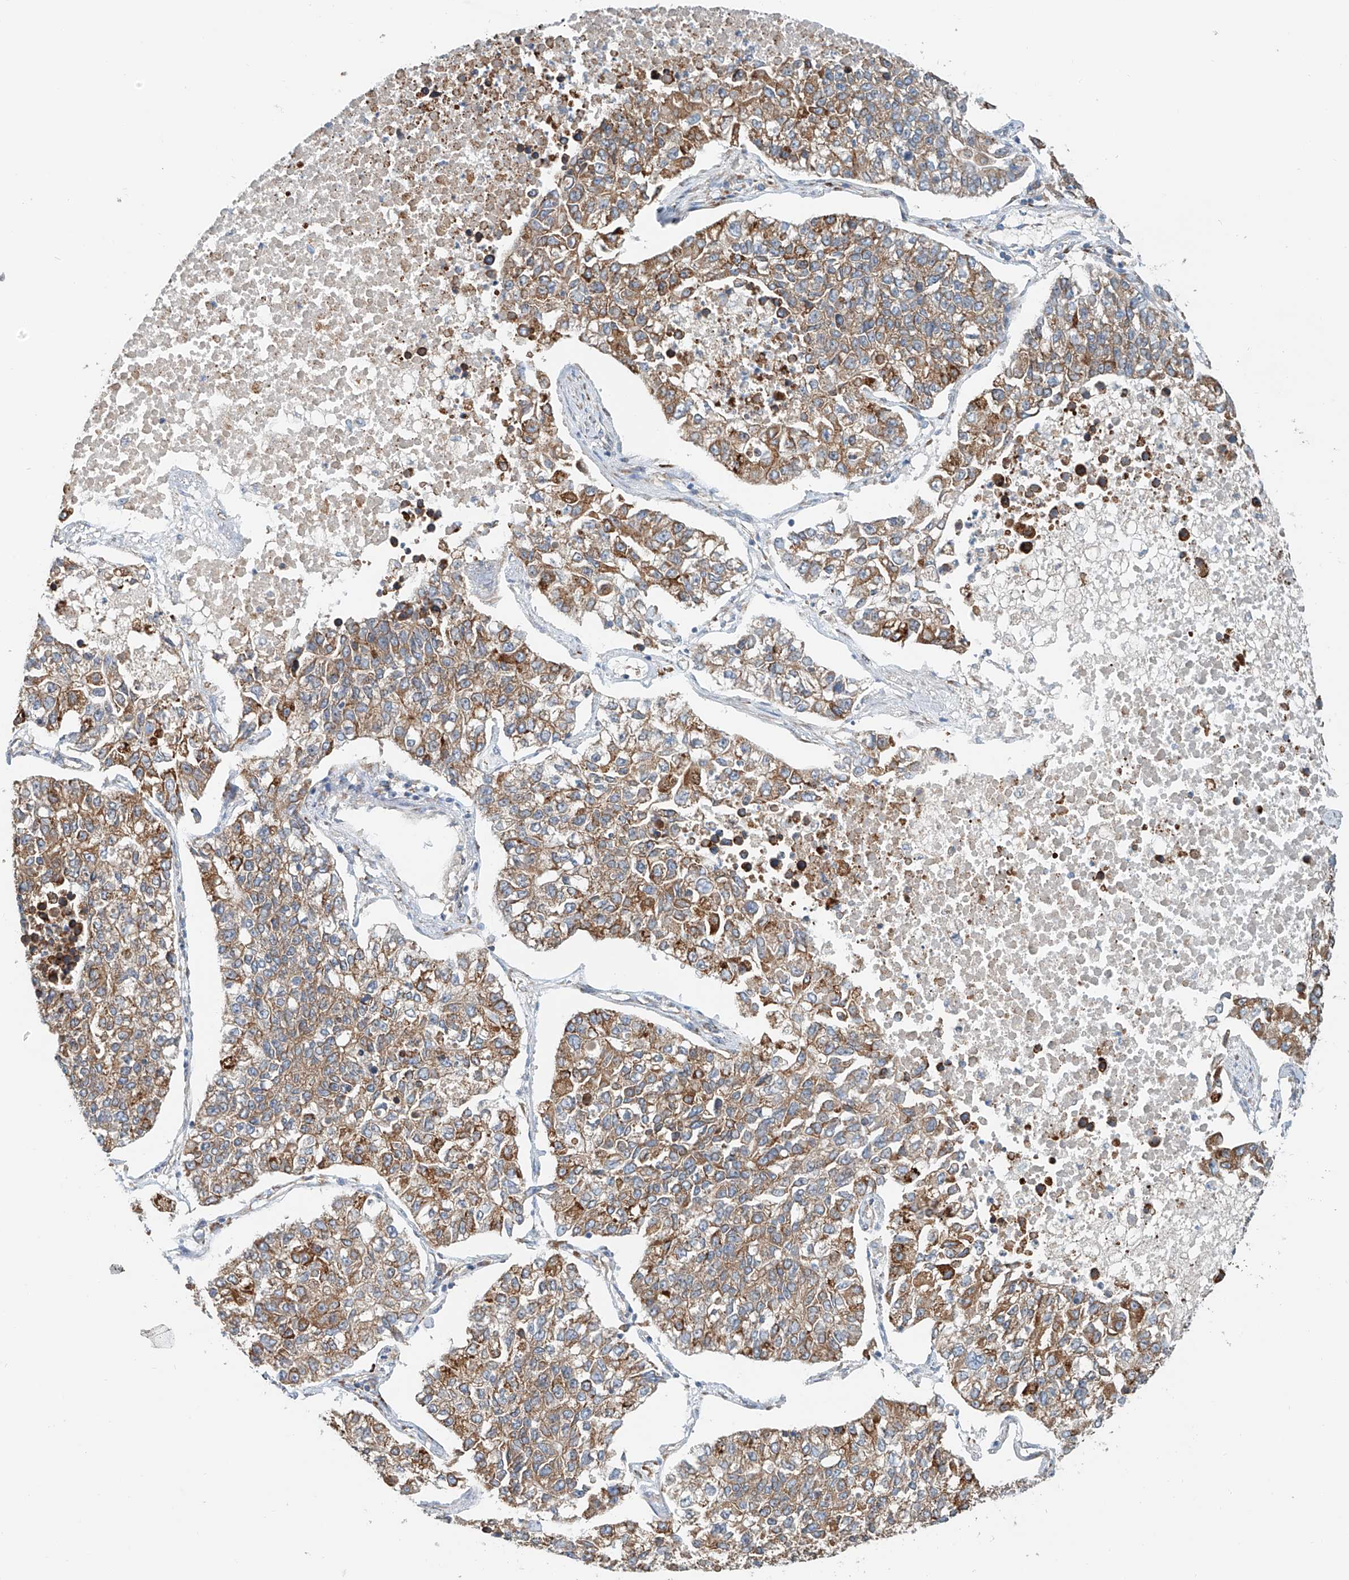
{"staining": {"intensity": "moderate", "quantity": ">75%", "location": "cytoplasmic/membranous"}, "tissue": "lung cancer", "cell_type": "Tumor cells", "image_type": "cancer", "snomed": [{"axis": "morphology", "description": "Adenocarcinoma, NOS"}, {"axis": "topography", "description": "Lung"}], "caption": "Immunohistochemical staining of human adenocarcinoma (lung) displays medium levels of moderate cytoplasmic/membranous protein expression in approximately >75% of tumor cells. (Brightfield microscopy of DAB IHC at high magnification).", "gene": "SNAP29", "patient": {"sex": "male", "age": 49}}